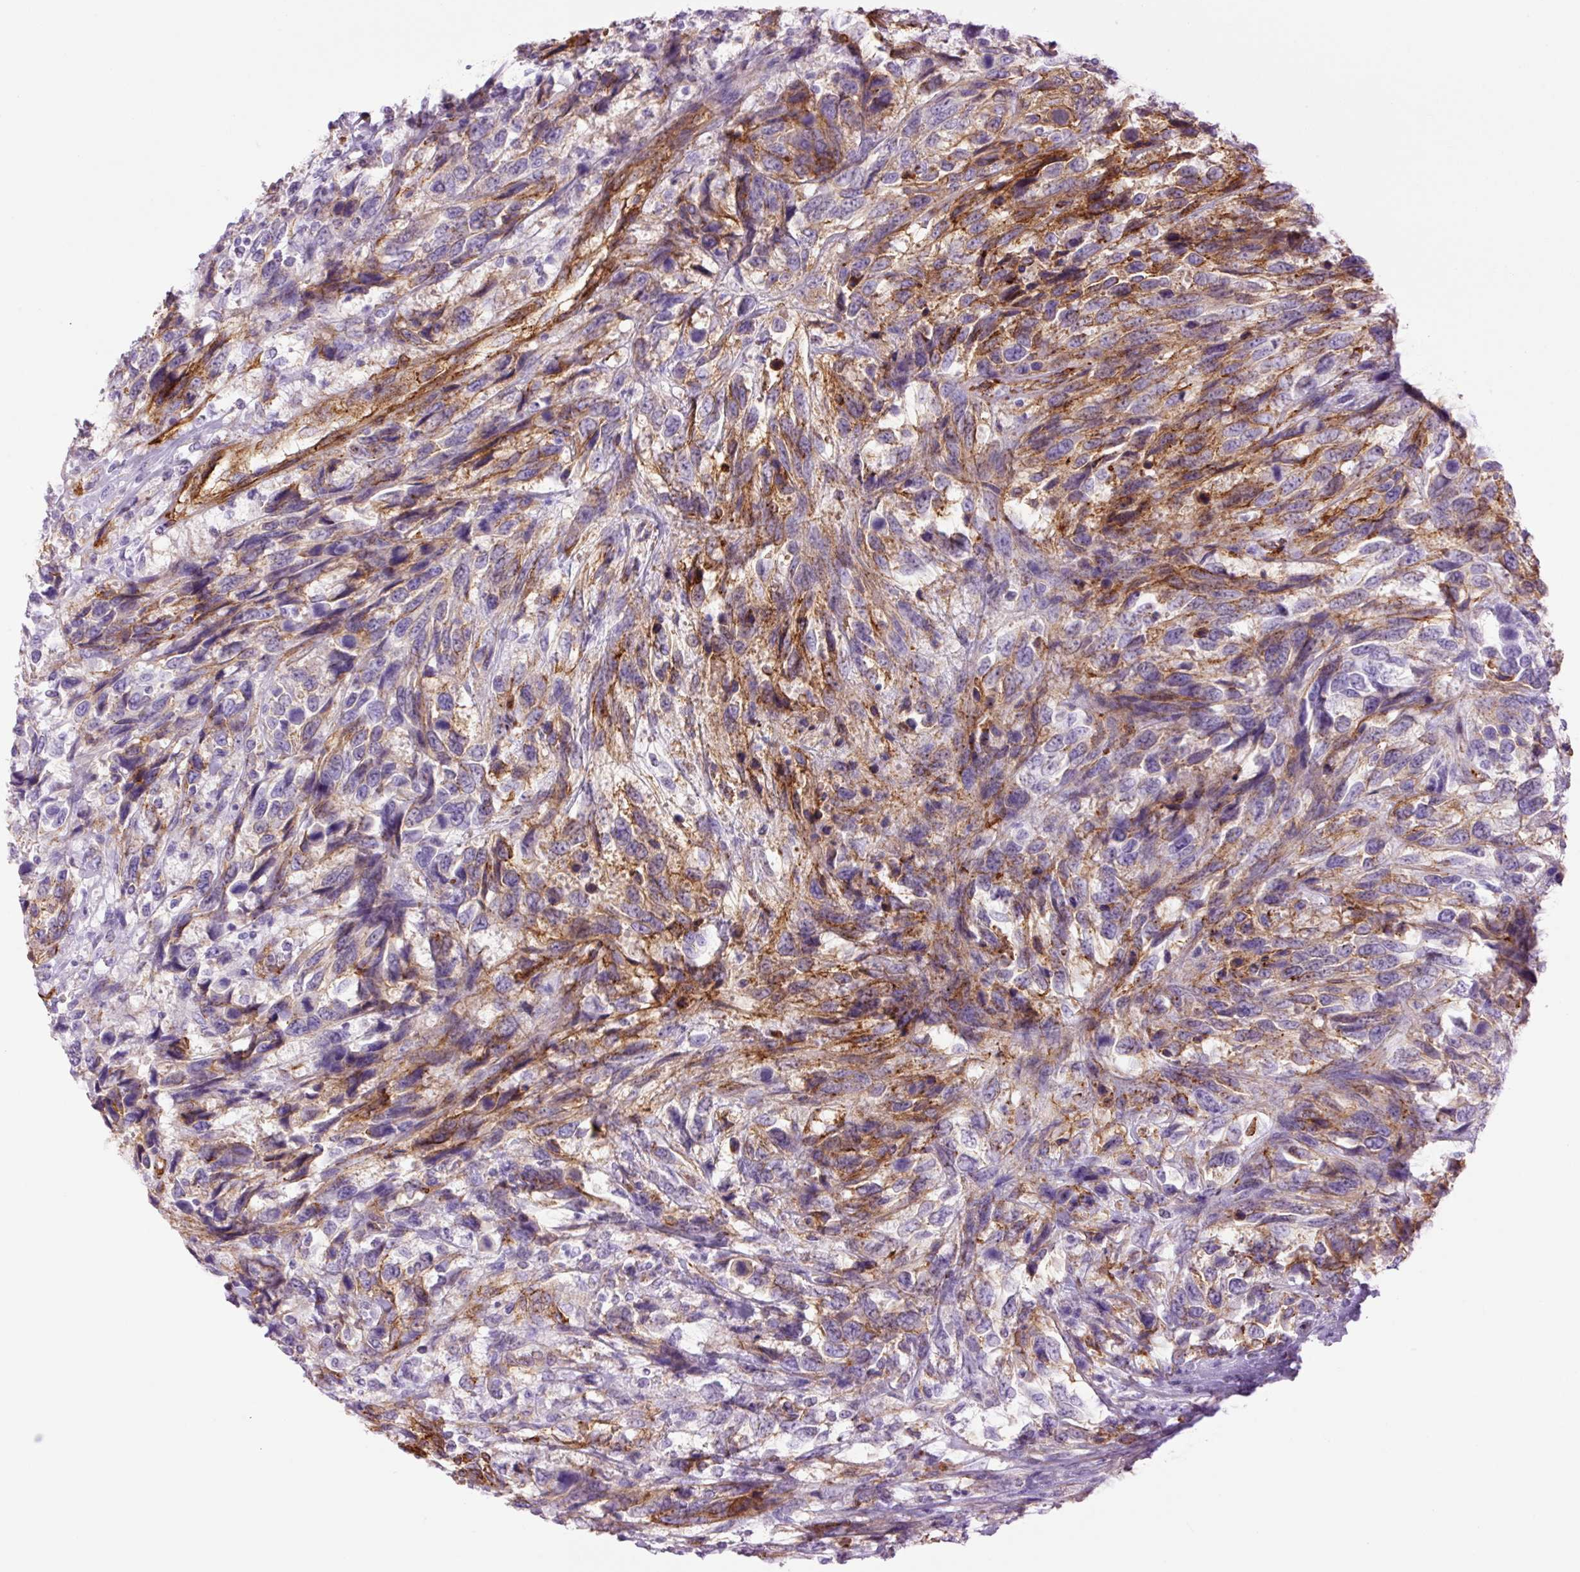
{"staining": {"intensity": "moderate", "quantity": "25%-75%", "location": "cytoplasmic/membranous"}, "tissue": "urothelial cancer", "cell_type": "Tumor cells", "image_type": "cancer", "snomed": [{"axis": "morphology", "description": "Urothelial carcinoma, High grade"}, {"axis": "topography", "description": "Urinary bladder"}], "caption": "This photomicrograph exhibits immunohistochemistry staining of human high-grade urothelial carcinoma, with medium moderate cytoplasmic/membranous expression in about 25%-75% of tumor cells.", "gene": "CAV1", "patient": {"sex": "female", "age": 70}}